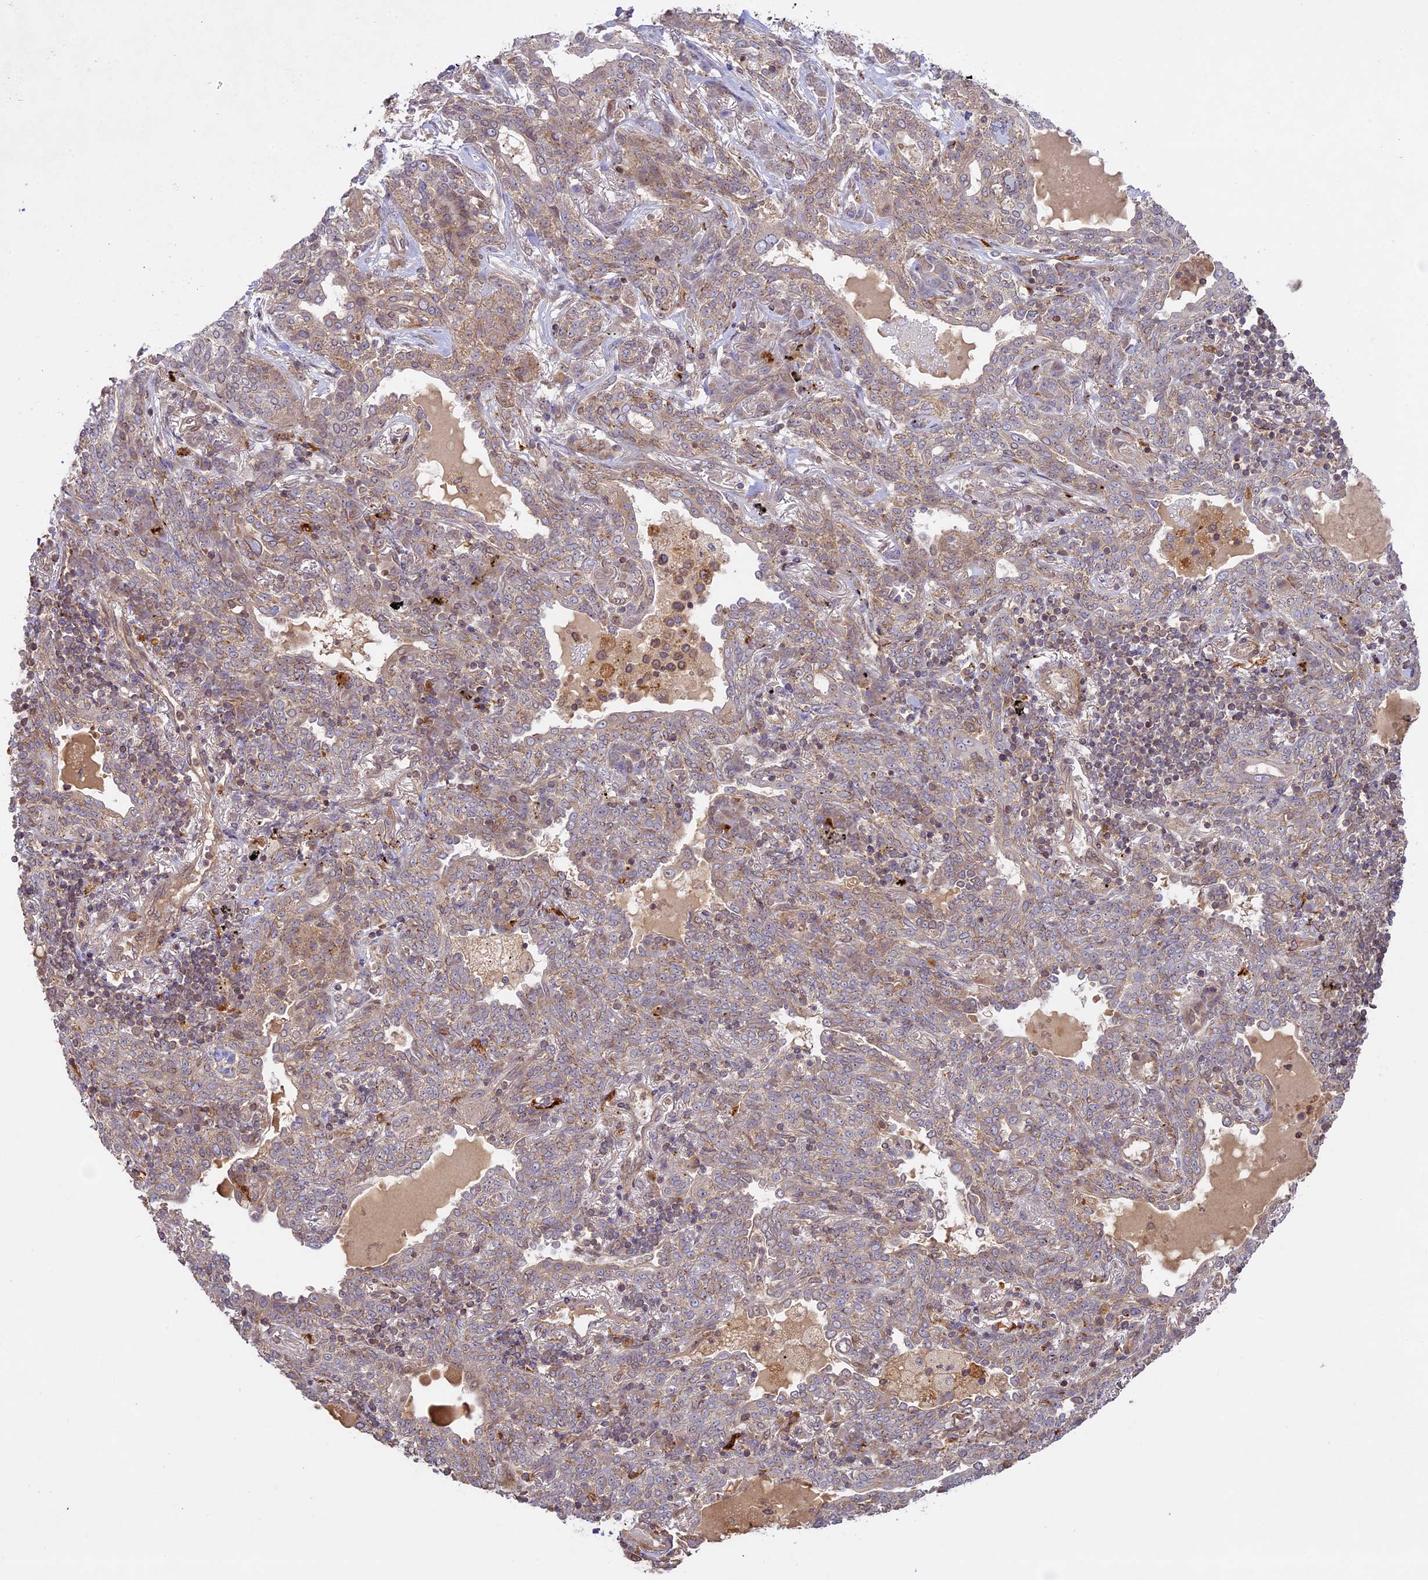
{"staining": {"intensity": "weak", "quantity": "<25%", "location": "cytoplasmic/membranous"}, "tissue": "lung cancer", "cell_type": "Tumor cells", "image_type": "cancer", "snomed": [{"axis": "morphology", "description": "Squamous cell carcinoma, NOS"}, {"axis": "topography", "description": "Lung"}], "caption": "IHC of human squamous cell carcinoma (lung) demonstrates no staining in tumor cells.", "gene": "DGKH", "patient": {"sex": "female", "age": 70}}